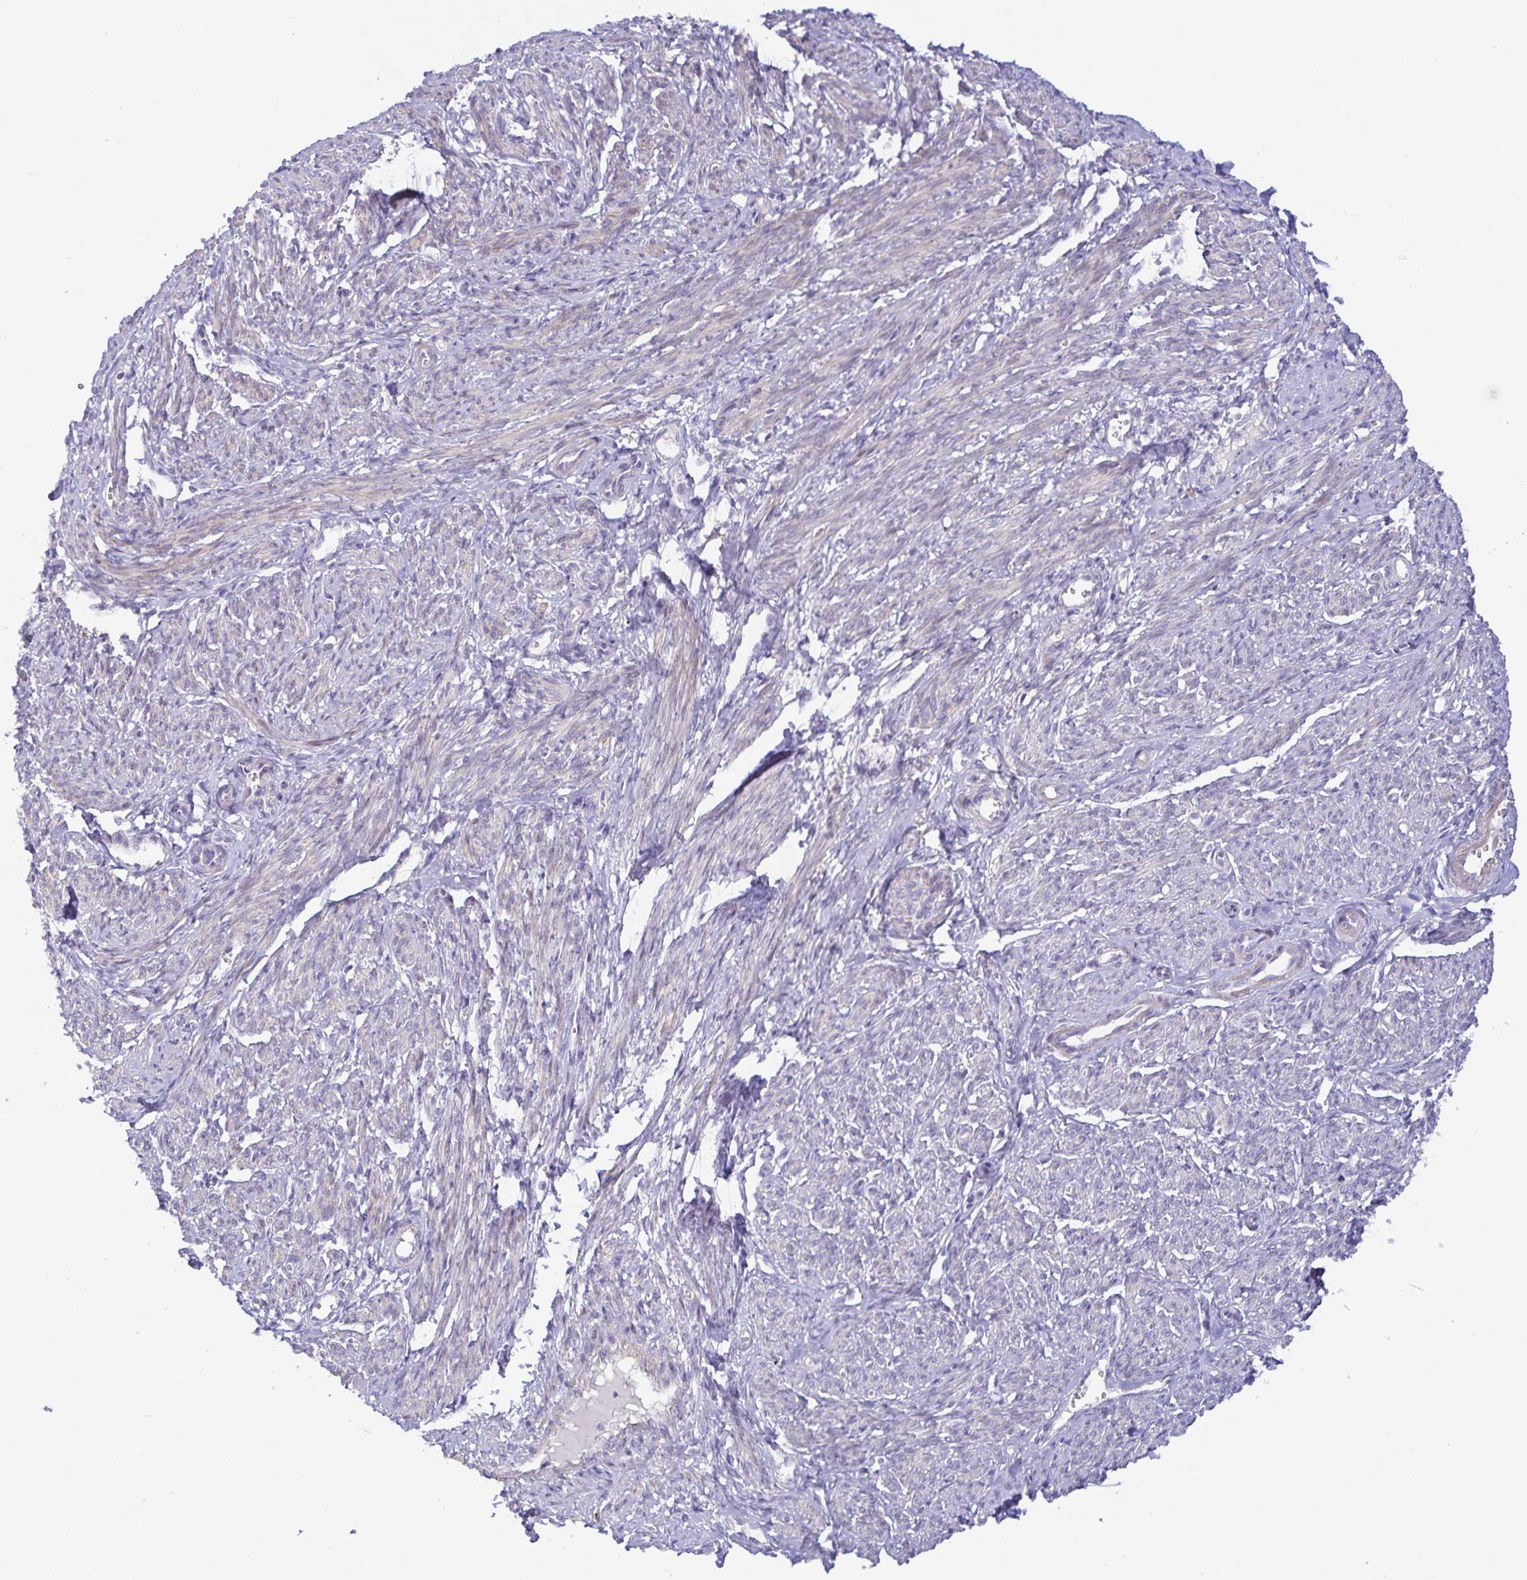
{"staining": {"intensity": "weak", "quantity": "25%-75%", "location": "cytoplasmic/membranous"}, "tissue": "smooth muscle", "cell_type": "Smooth muscle cells", "image_type": "normal", "snomed": [{"axis": "morphology", "description": "Normal tissue, NOS"}, {"axis": "topography", "description": "Smooth muscle"}], "caption": "DAB immunohistochemical staining of benign human smooth muscle demonstrates weak cytoplasmic/membranous protein staining in about 25%-75% of smooth muscle cells. (brown staining indicates protein expression, while blue staining denotes nuclei).", "gene": "SPAG4", "patient": {"sex": "female", "age": 65}}